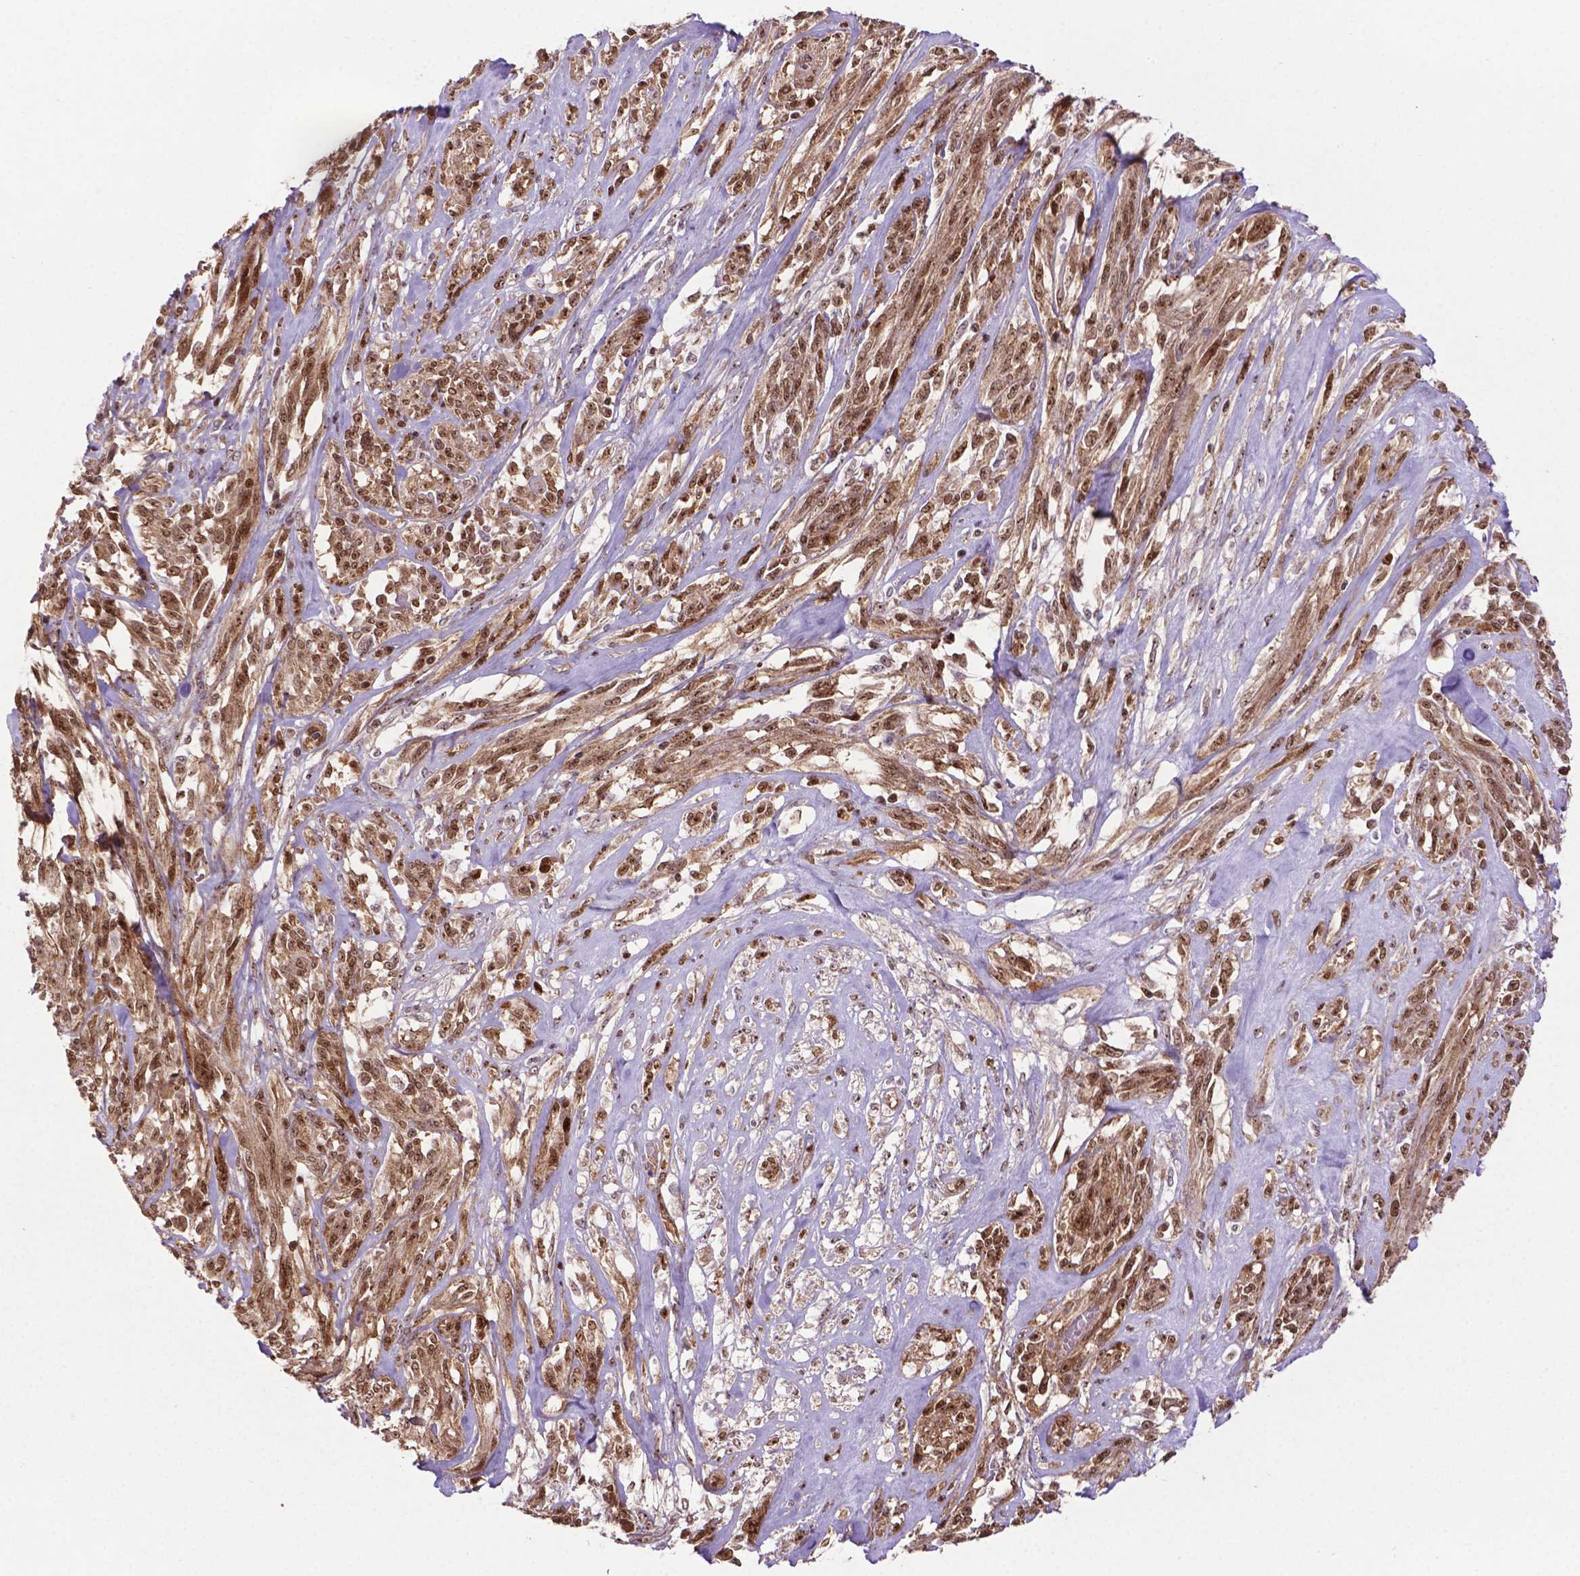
{"staining": {"intensity": "strong", "quantity": ">75%", "location": "cytoplasmic/membranous,nuclear"}, "tissue": "melanoma", "cell_type": "Tumor cells", "image_type": "cancer", "snomed": [{"axis": "morphology", "description": "Malignant melanoma, NOS"}, {"axis": "topography", "description": "Skin"}], "caption": "The immunohistochemical stain labels strong cytoplasmic/membranous and nuclear staining in tumor cells of malignant melanoma tissue.", "gene": "CSNK2A1", "patient": {"sex": "female", "age": 91}}